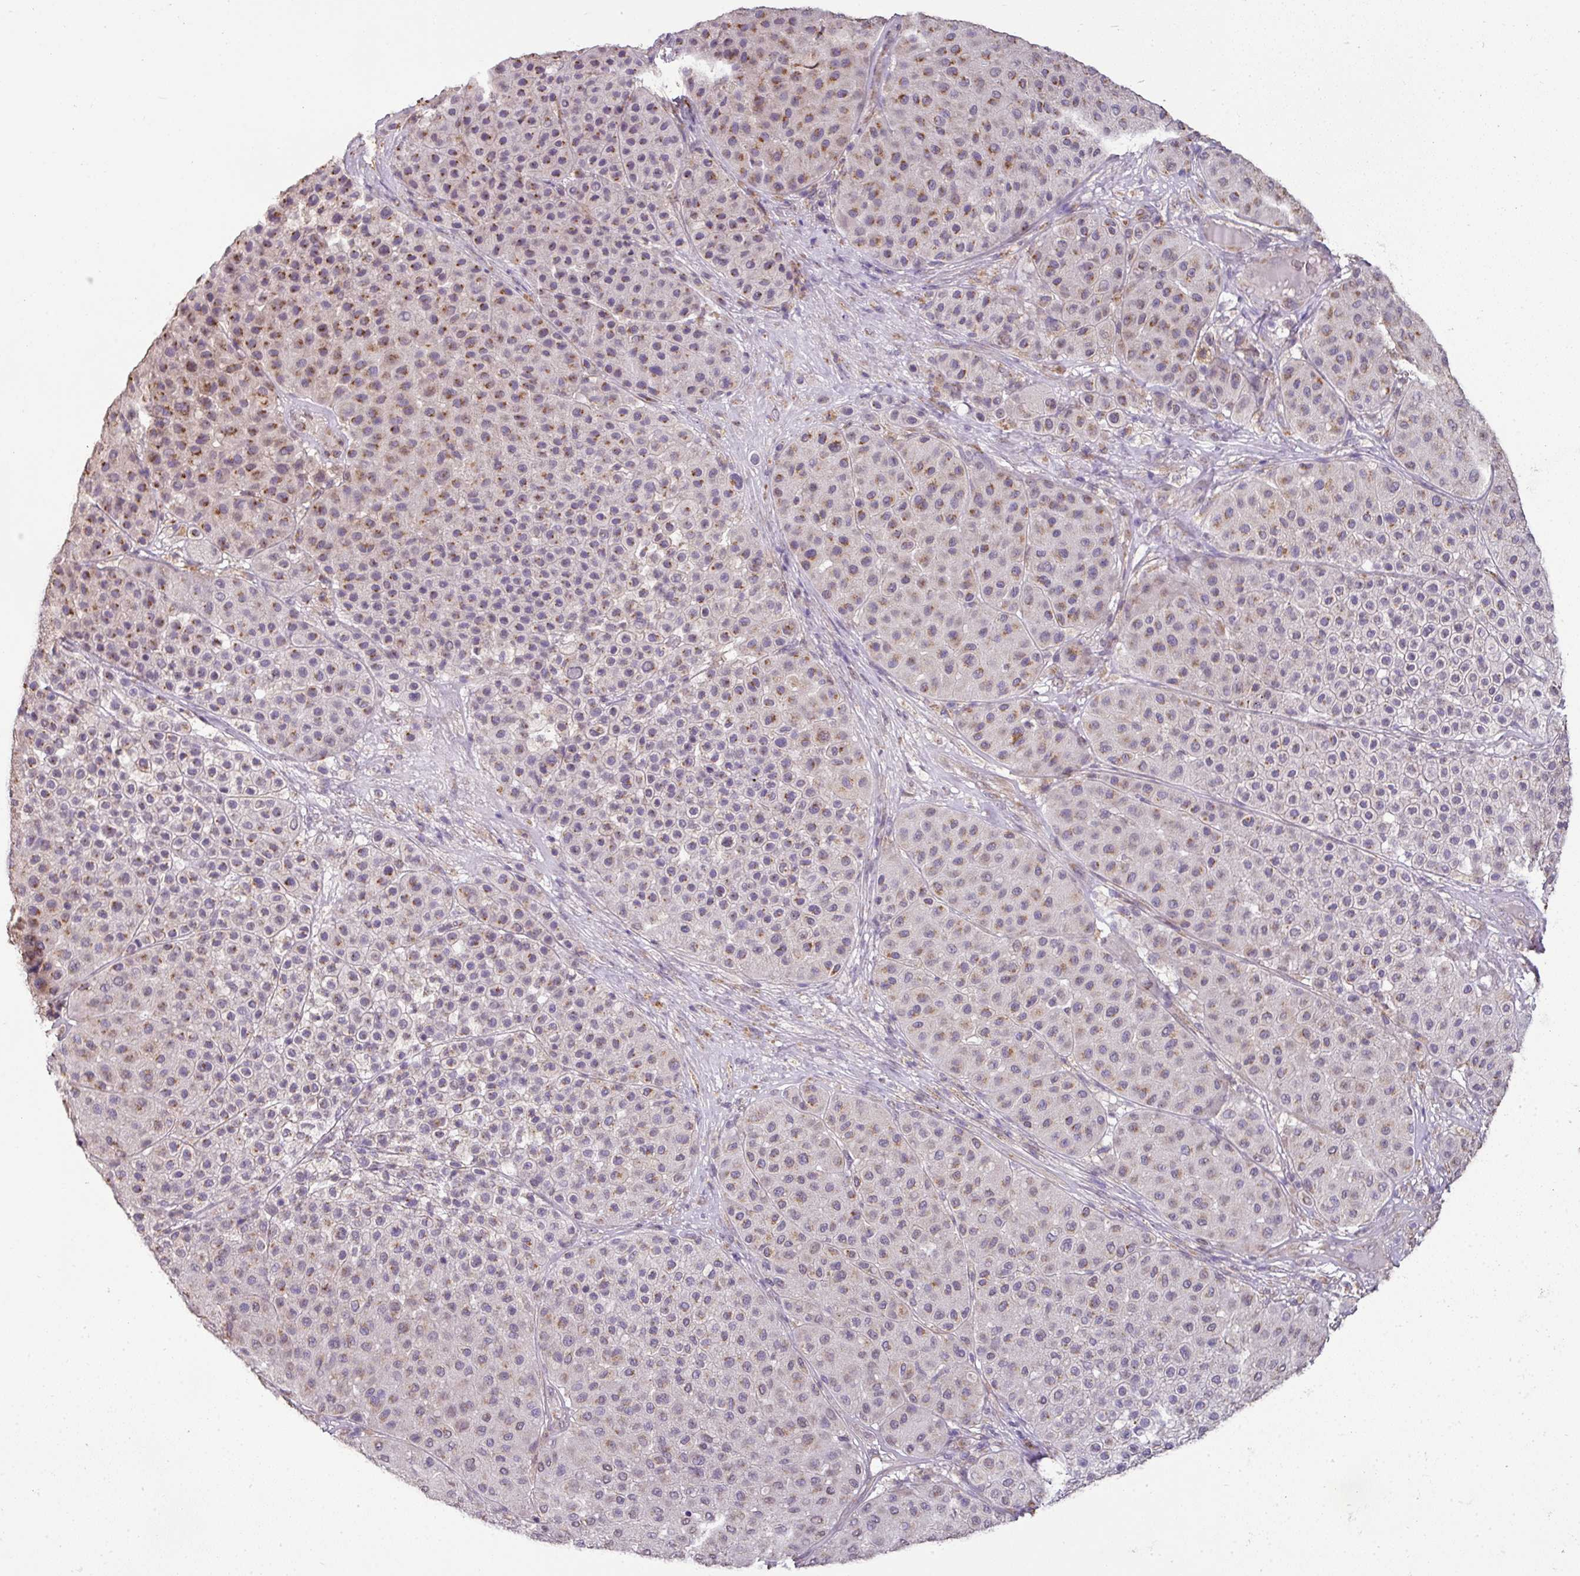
{"staining": {"intensity": "moderate", "quantity": "25%-75%", "location": "cytoplasmic/membranous"}, "tissue": "melanoma", "cell_type": "Tumor cells", "image_type": "cancer", "snomed": [{"axis": "morphology", "description": "Malignant melanoma, Metastatic site"}, {"axis": "topography", "description": "Smooth muscle"}], "caption": "Moderate cytoplasmic/membranous expression for a protein is seen in approximately 25%-75% of tumor cells of malignant melanoma (metastatic site) using immunohistochemistry.", "gene": "JPH2", "patient": {"sex": "male", "age": 41}}